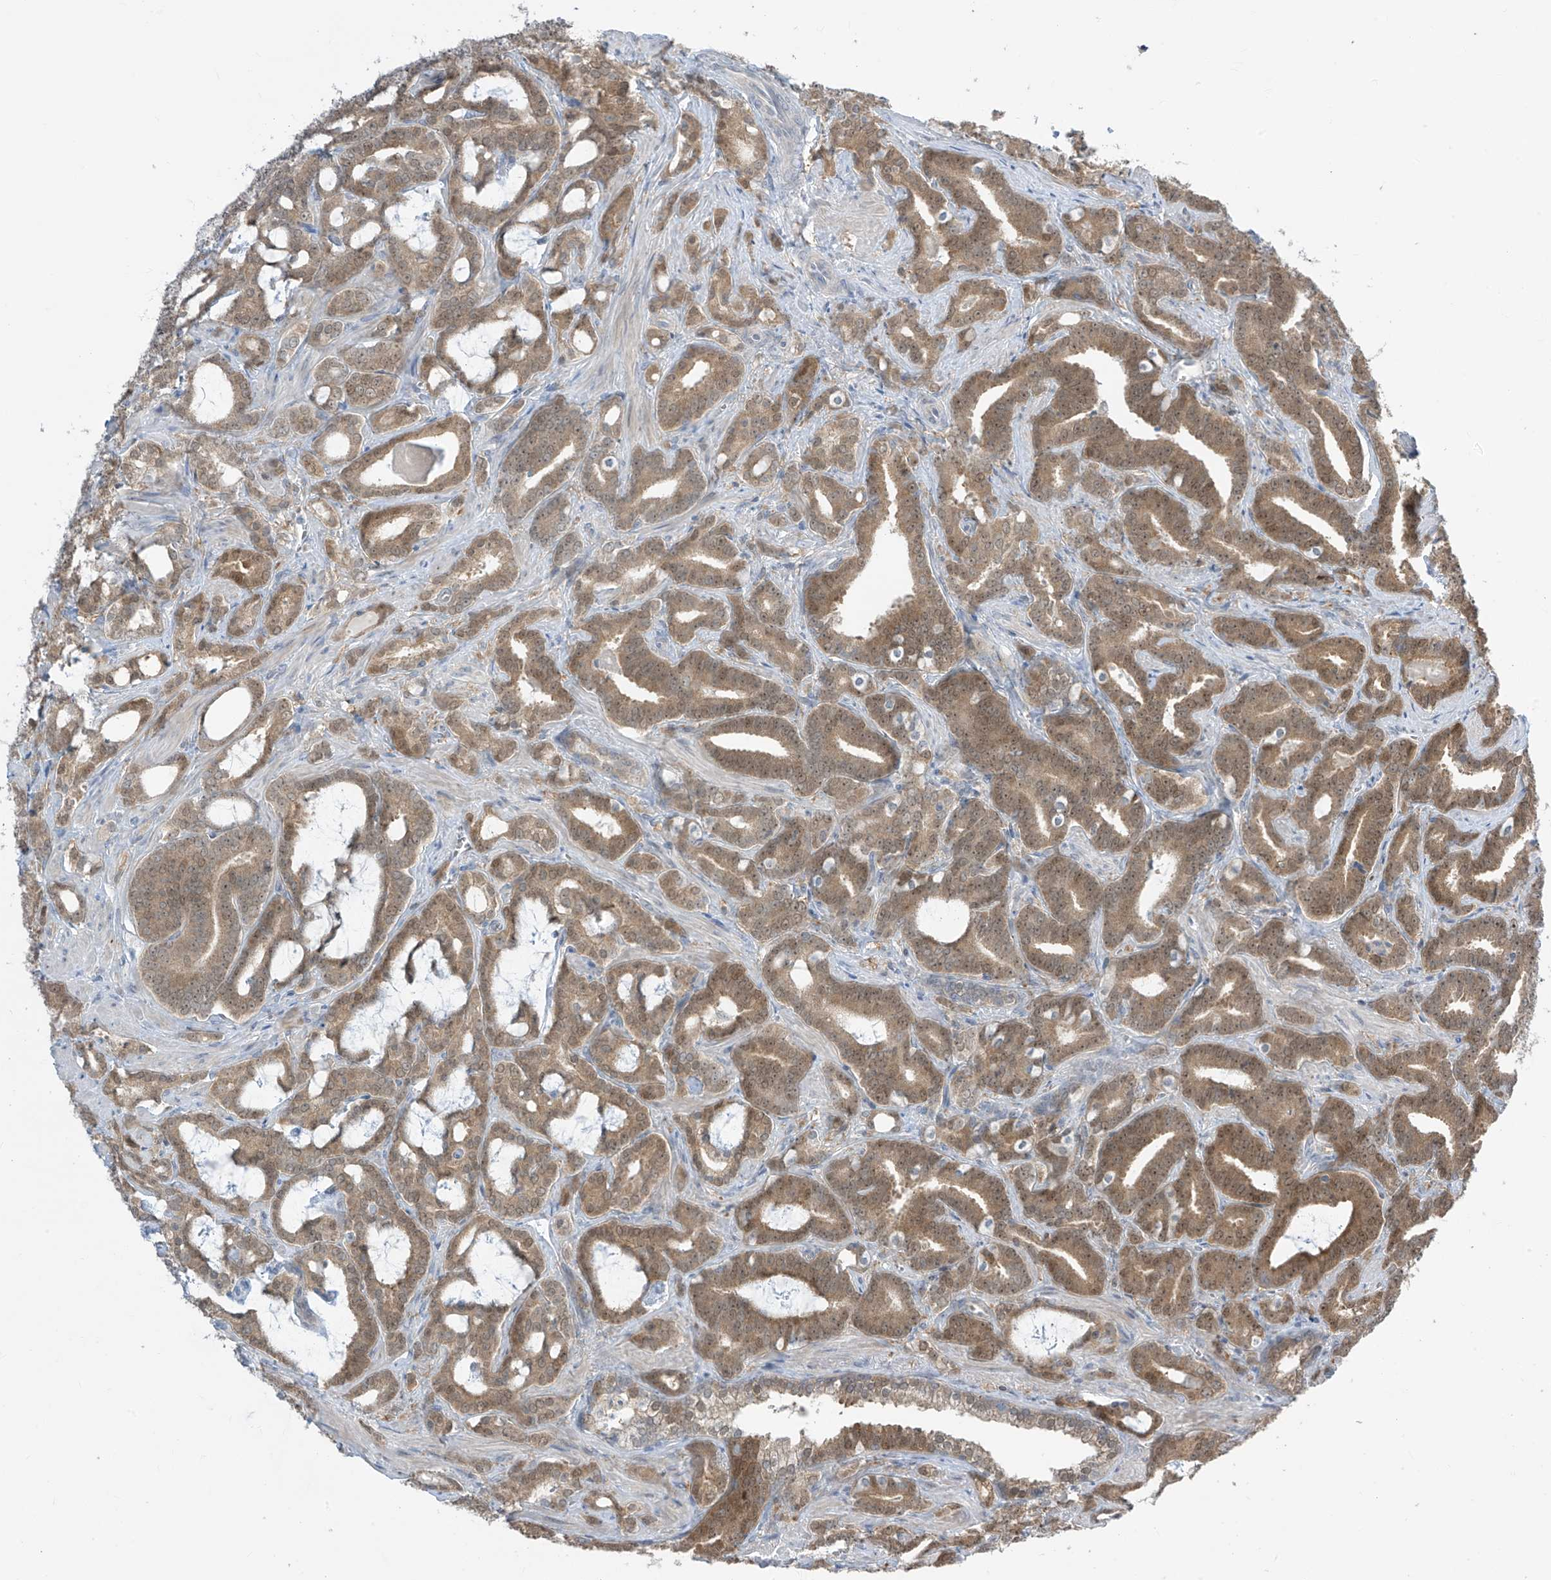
{"staining": {"intensity": "moderate", "quantity": ">75%", "location": "cytoplasmic/membranous"}, "tissue": "prostate cancer", "cell_type": "Tumor cells", "image_type": "cancer", "snomed": [{"axis": "morphology", "description": "Adenocarcinoma, High grade"}, {"axis": "topography", "description": "Prostate and seminal vesicle, NOS"}], "caption": "Immunohistochemistry (IHC) image of human adenocarcinoma (high-grade) (prostate) stained for a protein (brown), which displays medium levels of moderate cytoplasmic/membranous expression in approximately >75% of tumor cells.", "gene": "TTC38", "patient": {"sex": "male", "age": 67}}